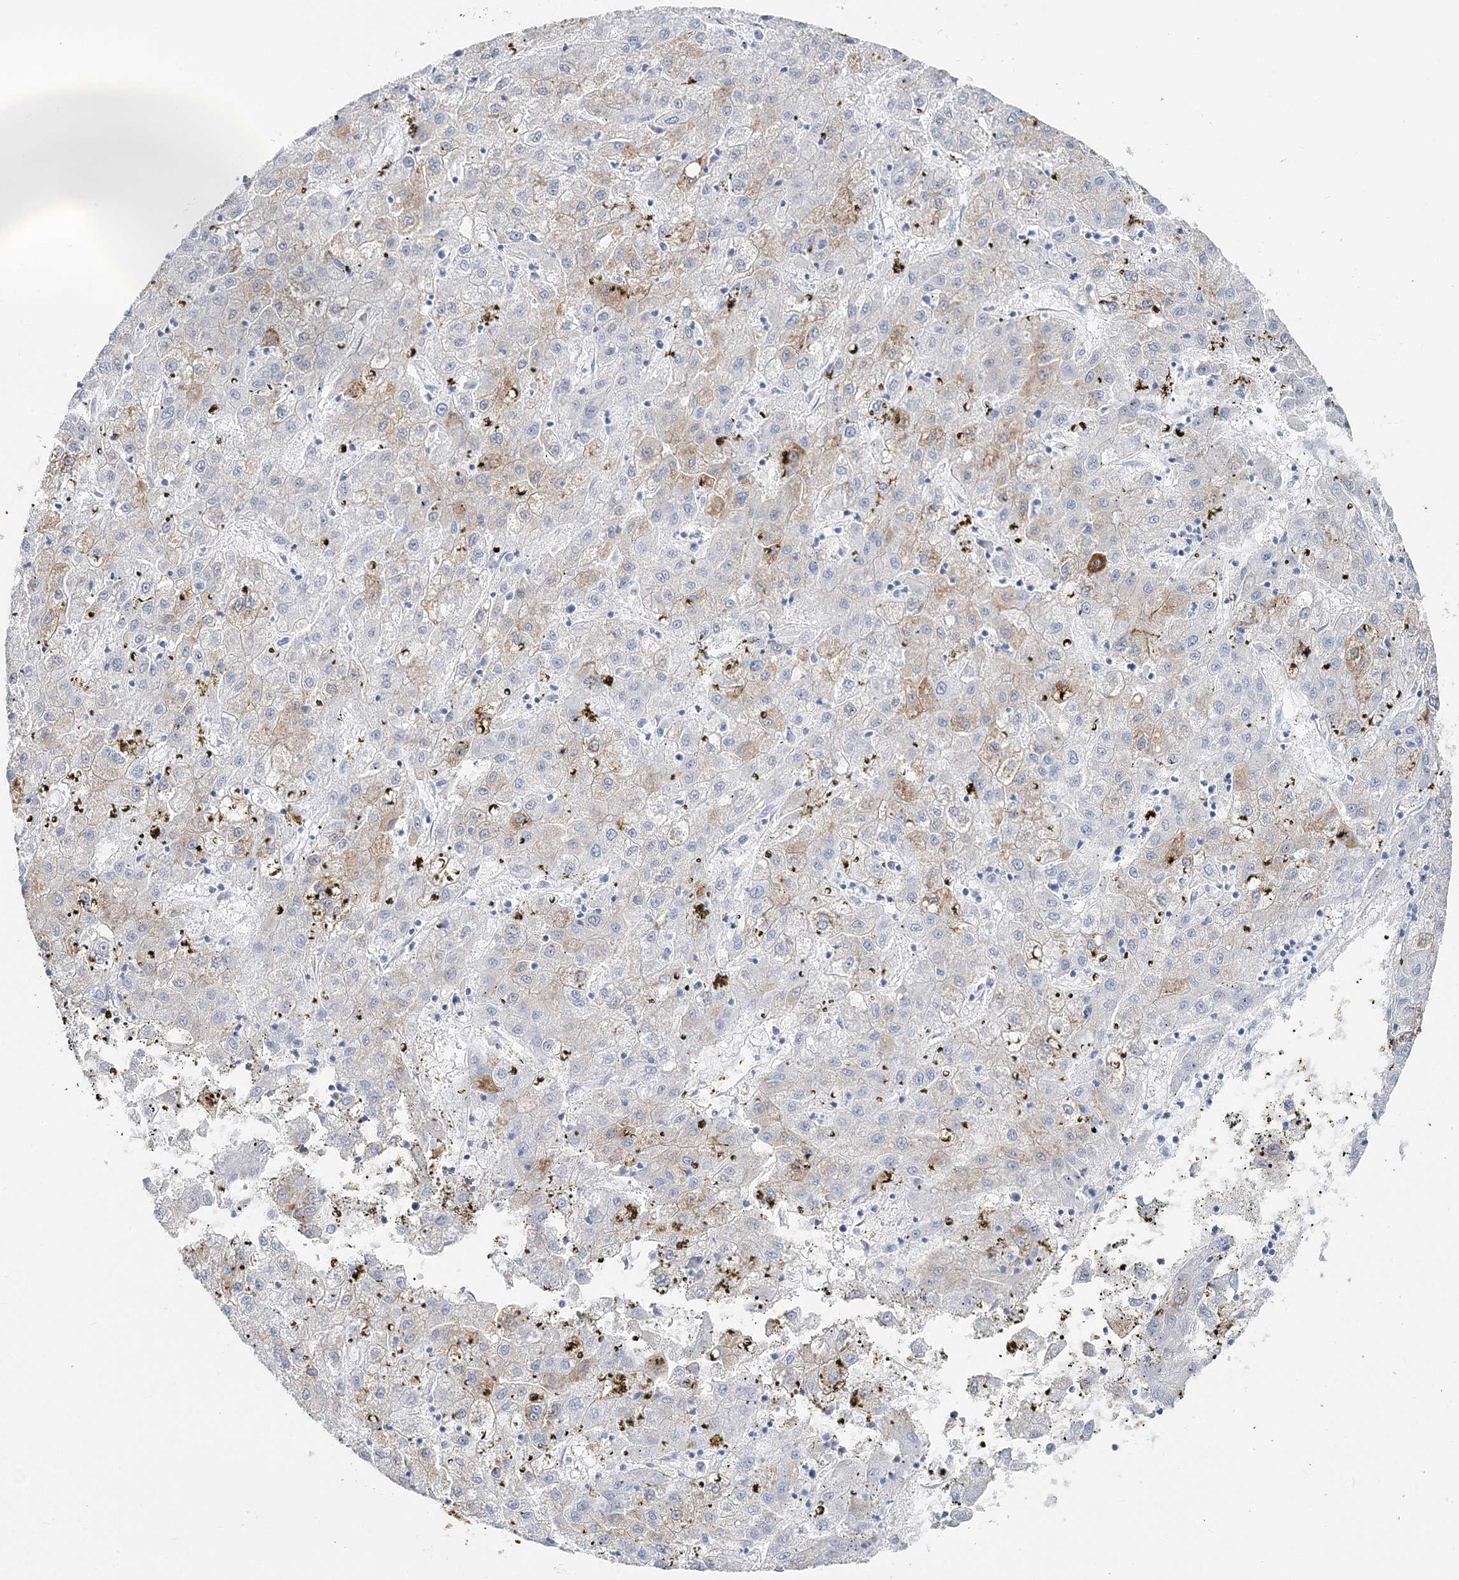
{"staining": {"intensity": "moderate", "quantity": "<25%", "location": "cytoplasmic/membranous"}, "tissue": "liver cancer", "cell_type": "Tumor cells", "image_type": "cancer", "snomed": [{"axis": "morphology", "description": "Carcinoma, Hepatocellular, NOS"}, {"axis": "topography", "description": "Liver"}], "caption": "Immunohistochemistry (IHC) micrograph of human hepatocellular carcinoma (liver) stained for a protein (brown), which reveals low levels of moderate cytoplasmic/membranous positivity in about <25% of tumor cells.", "gene": "CYP3A4", "patient": {"sex": "male", "age": 72}}